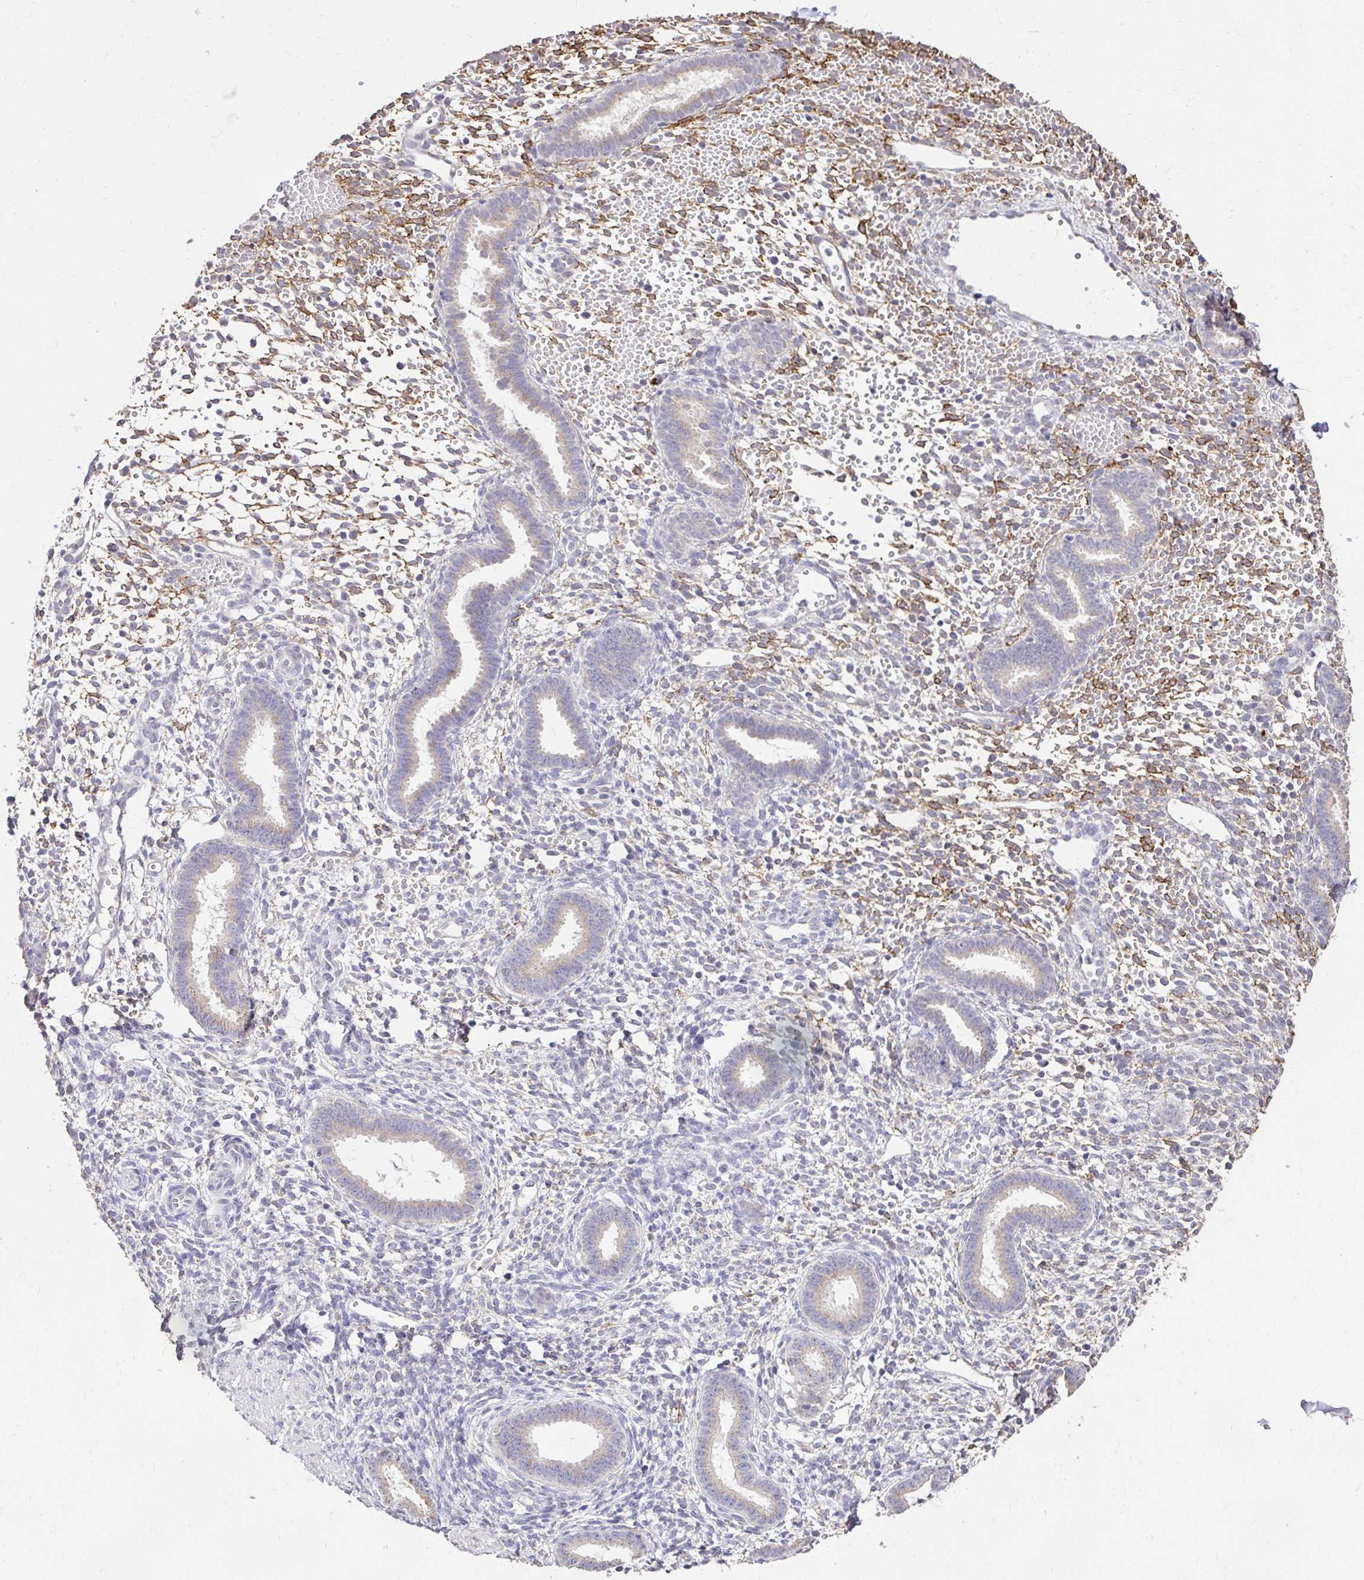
{"staining": {"intensity": "negative", "quantity": "none", "location": "none"}, "tissue": "endometrium", "cell_type": "Cells in endometrial stroma", "image_type": "normal", "snomed": [{"axis": "morphology", "description": "Normal tissue, NOS"}, {"axis": "topography", "description": "Endometrium"}], "caption": "Cells in endometrial stroma show no significant positivity in unremarkable endometrium. The staining was performed using DAB to visualize the protein expression in brown, while the nuclei were stained in blue with hematoxylin (Magnification: 20x).", "gene": "KIAA1210", "patient": {"sex": "female", "age": 36}}